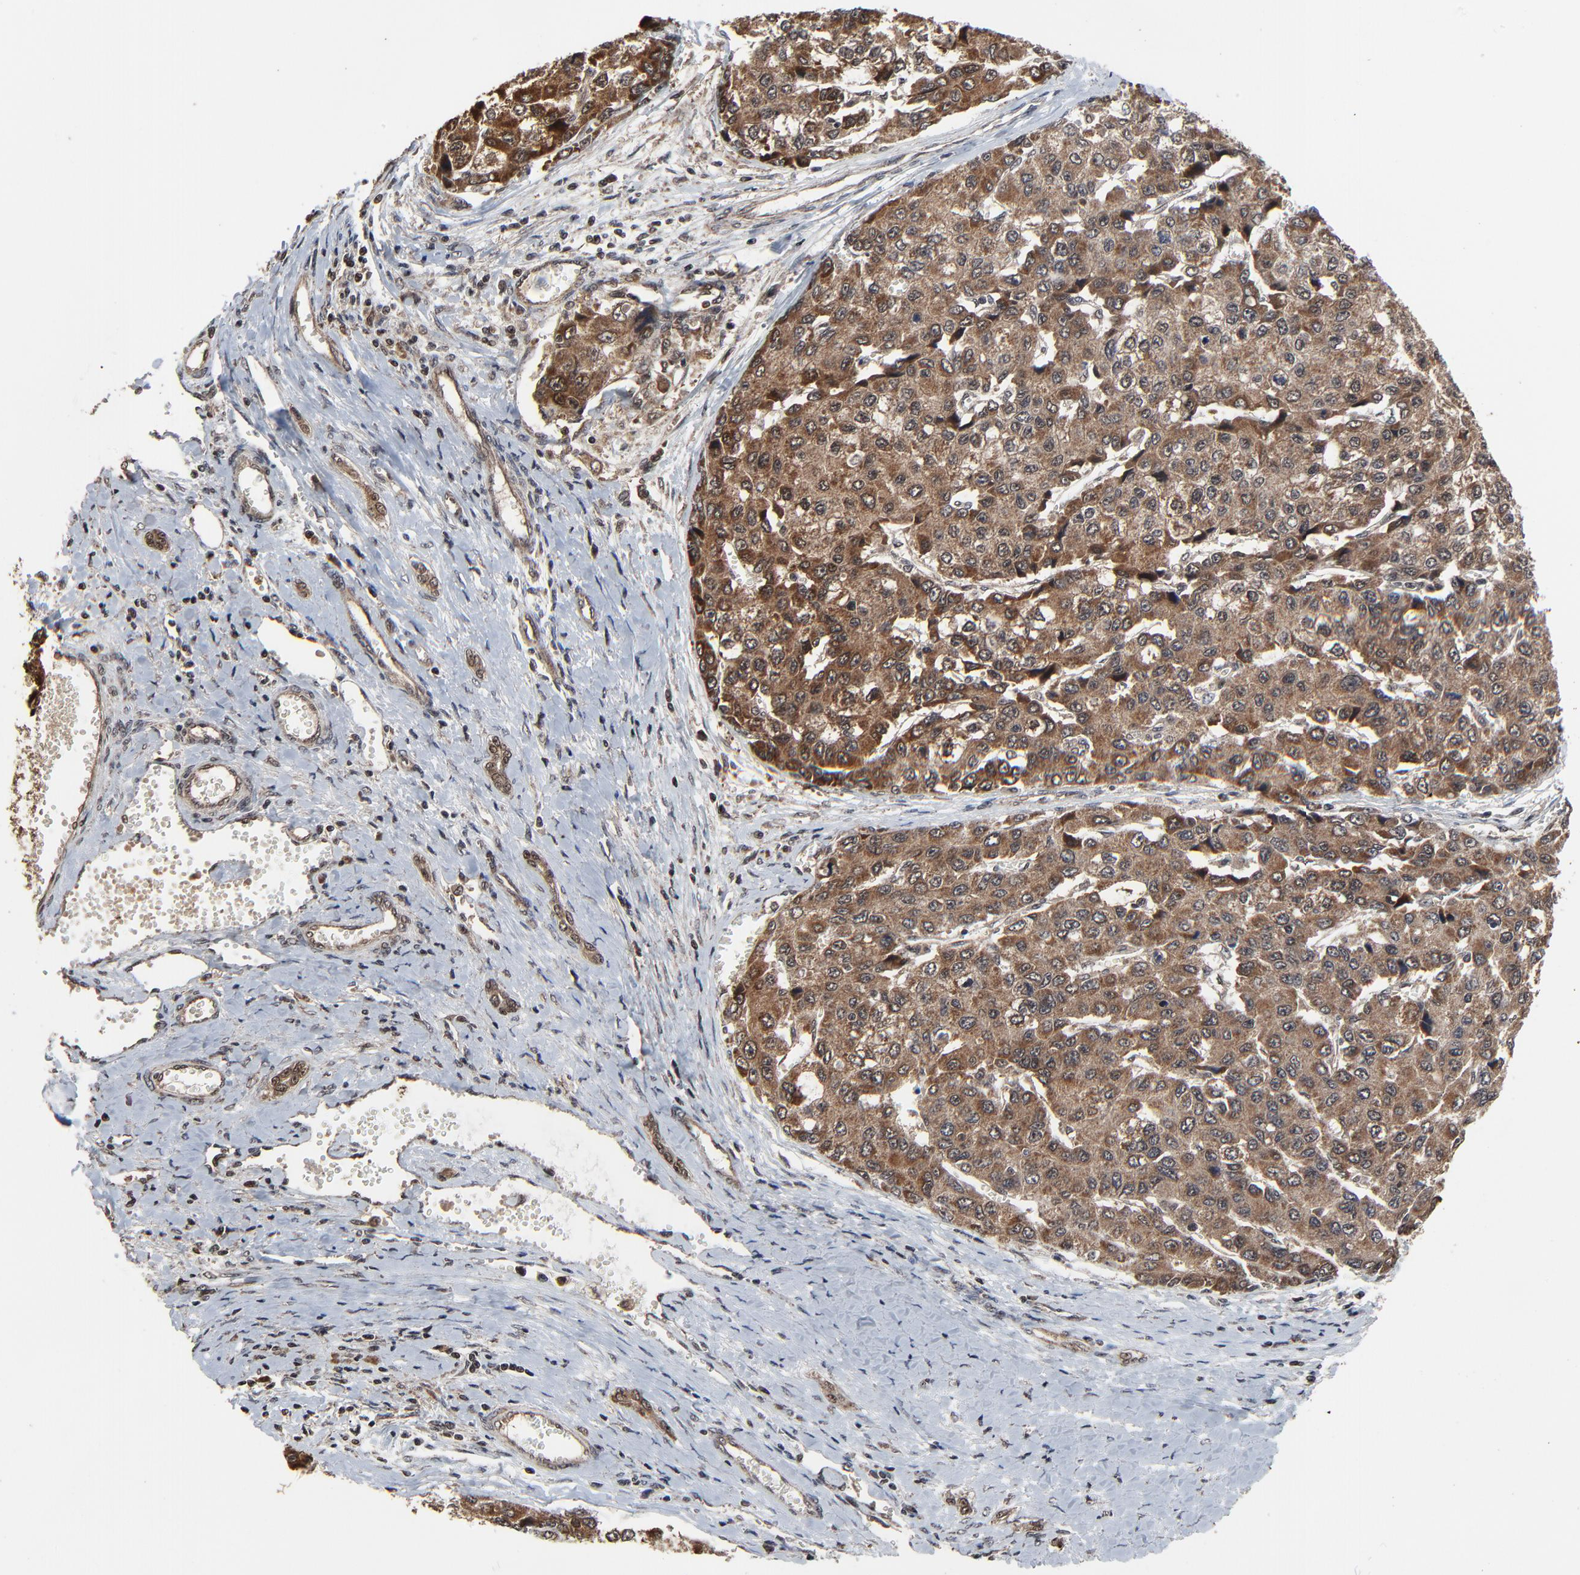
{"staining": {"intensity": "moderate", "quantity": ">75%", "location": "cytoplasmic/membranous"}, "tissue": "liver cancer", "cell_type": "Tumor cells", "image_type": "cancer", "snomed": [{"axis": "morphology", "description": "Carcinoma, Hepatocellular, NOS"}, {"axis": "topography", "description": "Liver"}], "caption": "Human liver cancer stained with a protein marker displays moderate staining in tumor cells.", "gene": "RHOJ", "patient": {"sex": "female", "age": 66}}